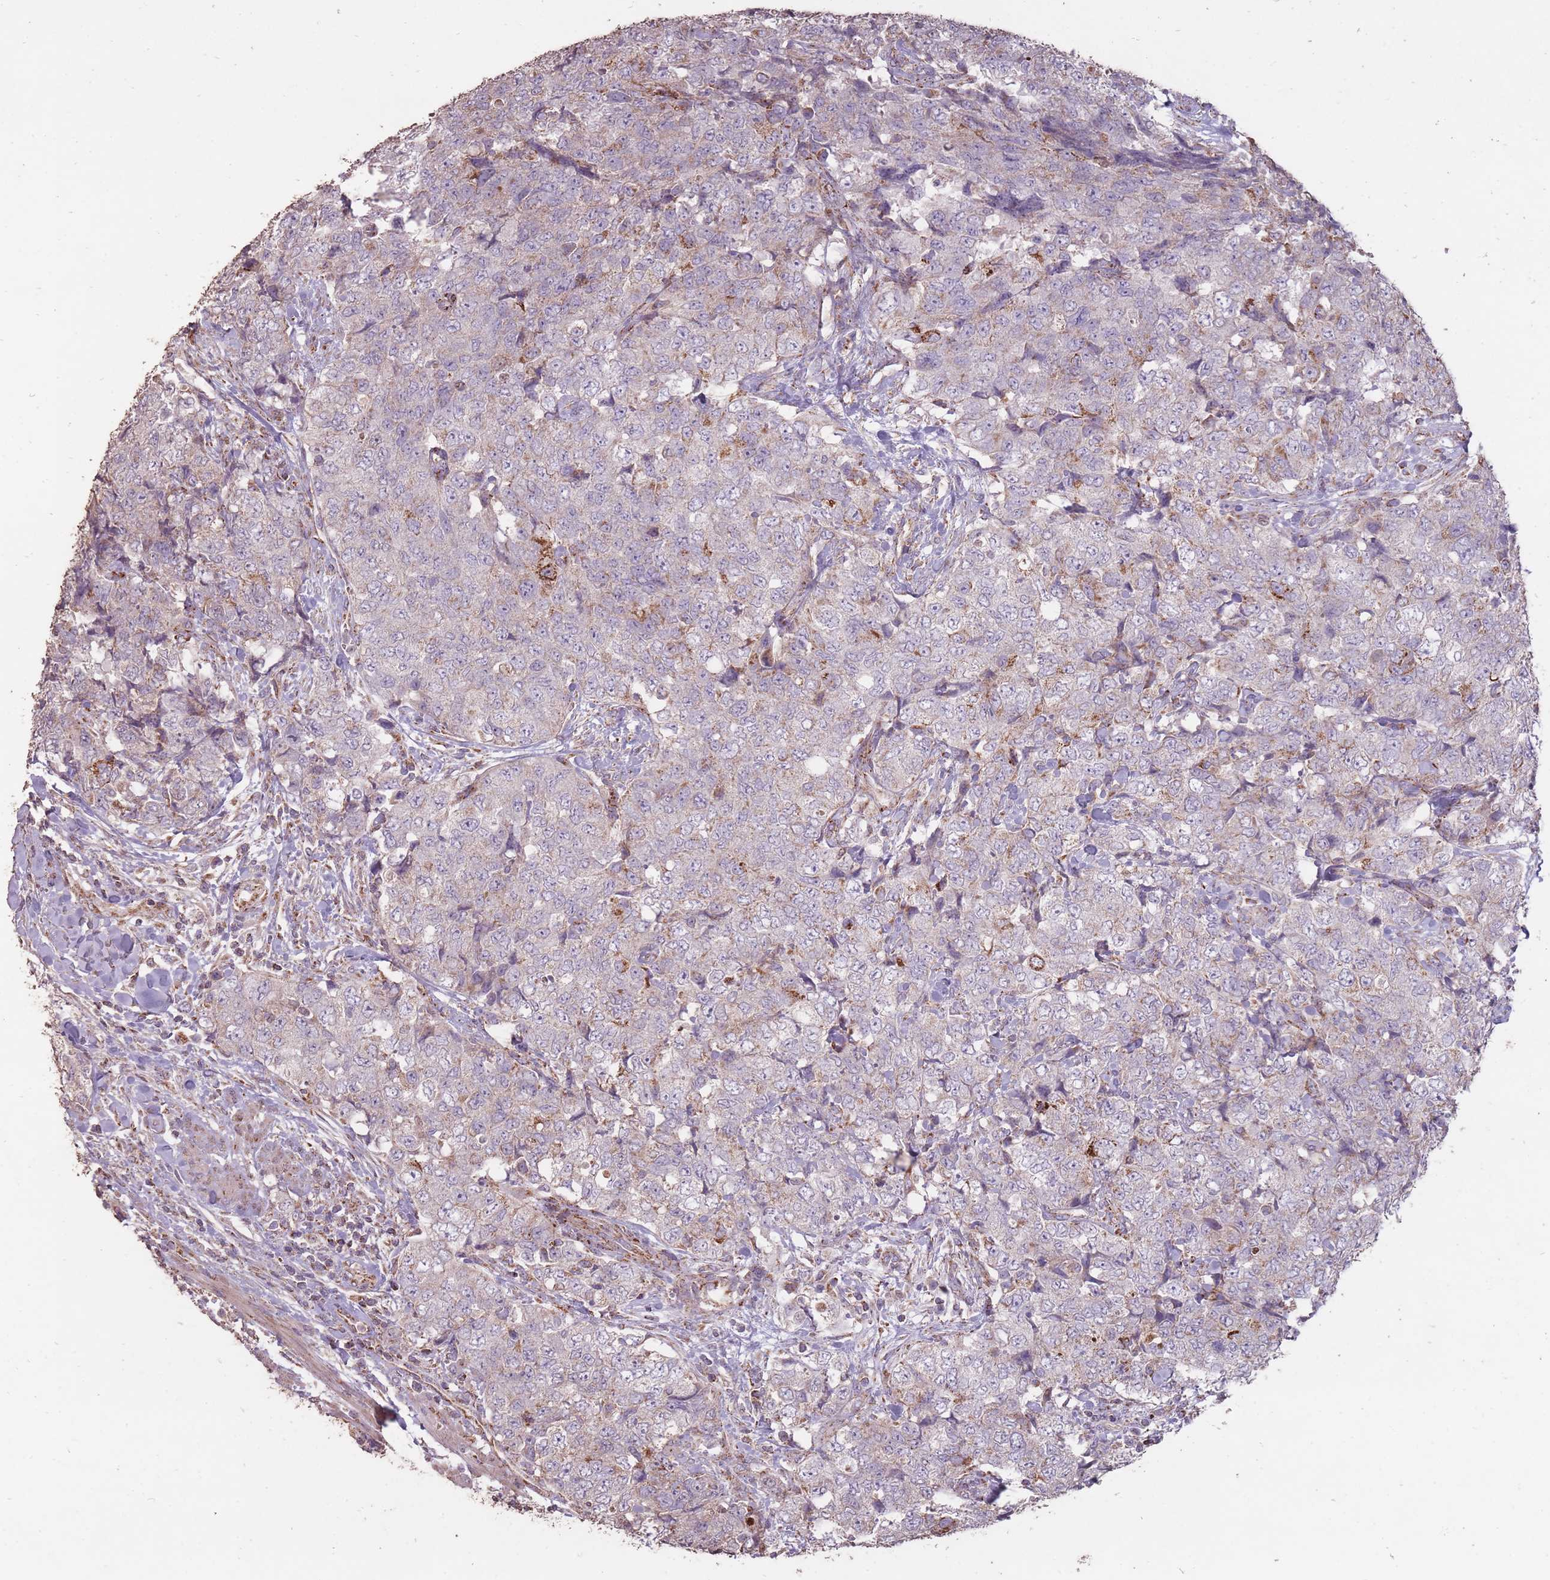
{"staining": {"intensity": "strong", "quantity": "<25%", "location": "cytoplasmic/membranous"}, "tissue": "urothelial cancer", "cell_type": "Tumor cells", "image_type": "cancer", "snomed": [{"axis": "morphology", "description": "Urothelial carcinoma, High grade"}, {"axis": "topography", "description": "Urinary bladder"}], "caption": "Urothelial cancer stained for a protein exhibits strong cytoplasmic/membranous positivity in tumor cells.", "gene": "CNOT8", "patient": {"sex": "female", "age": 78}}